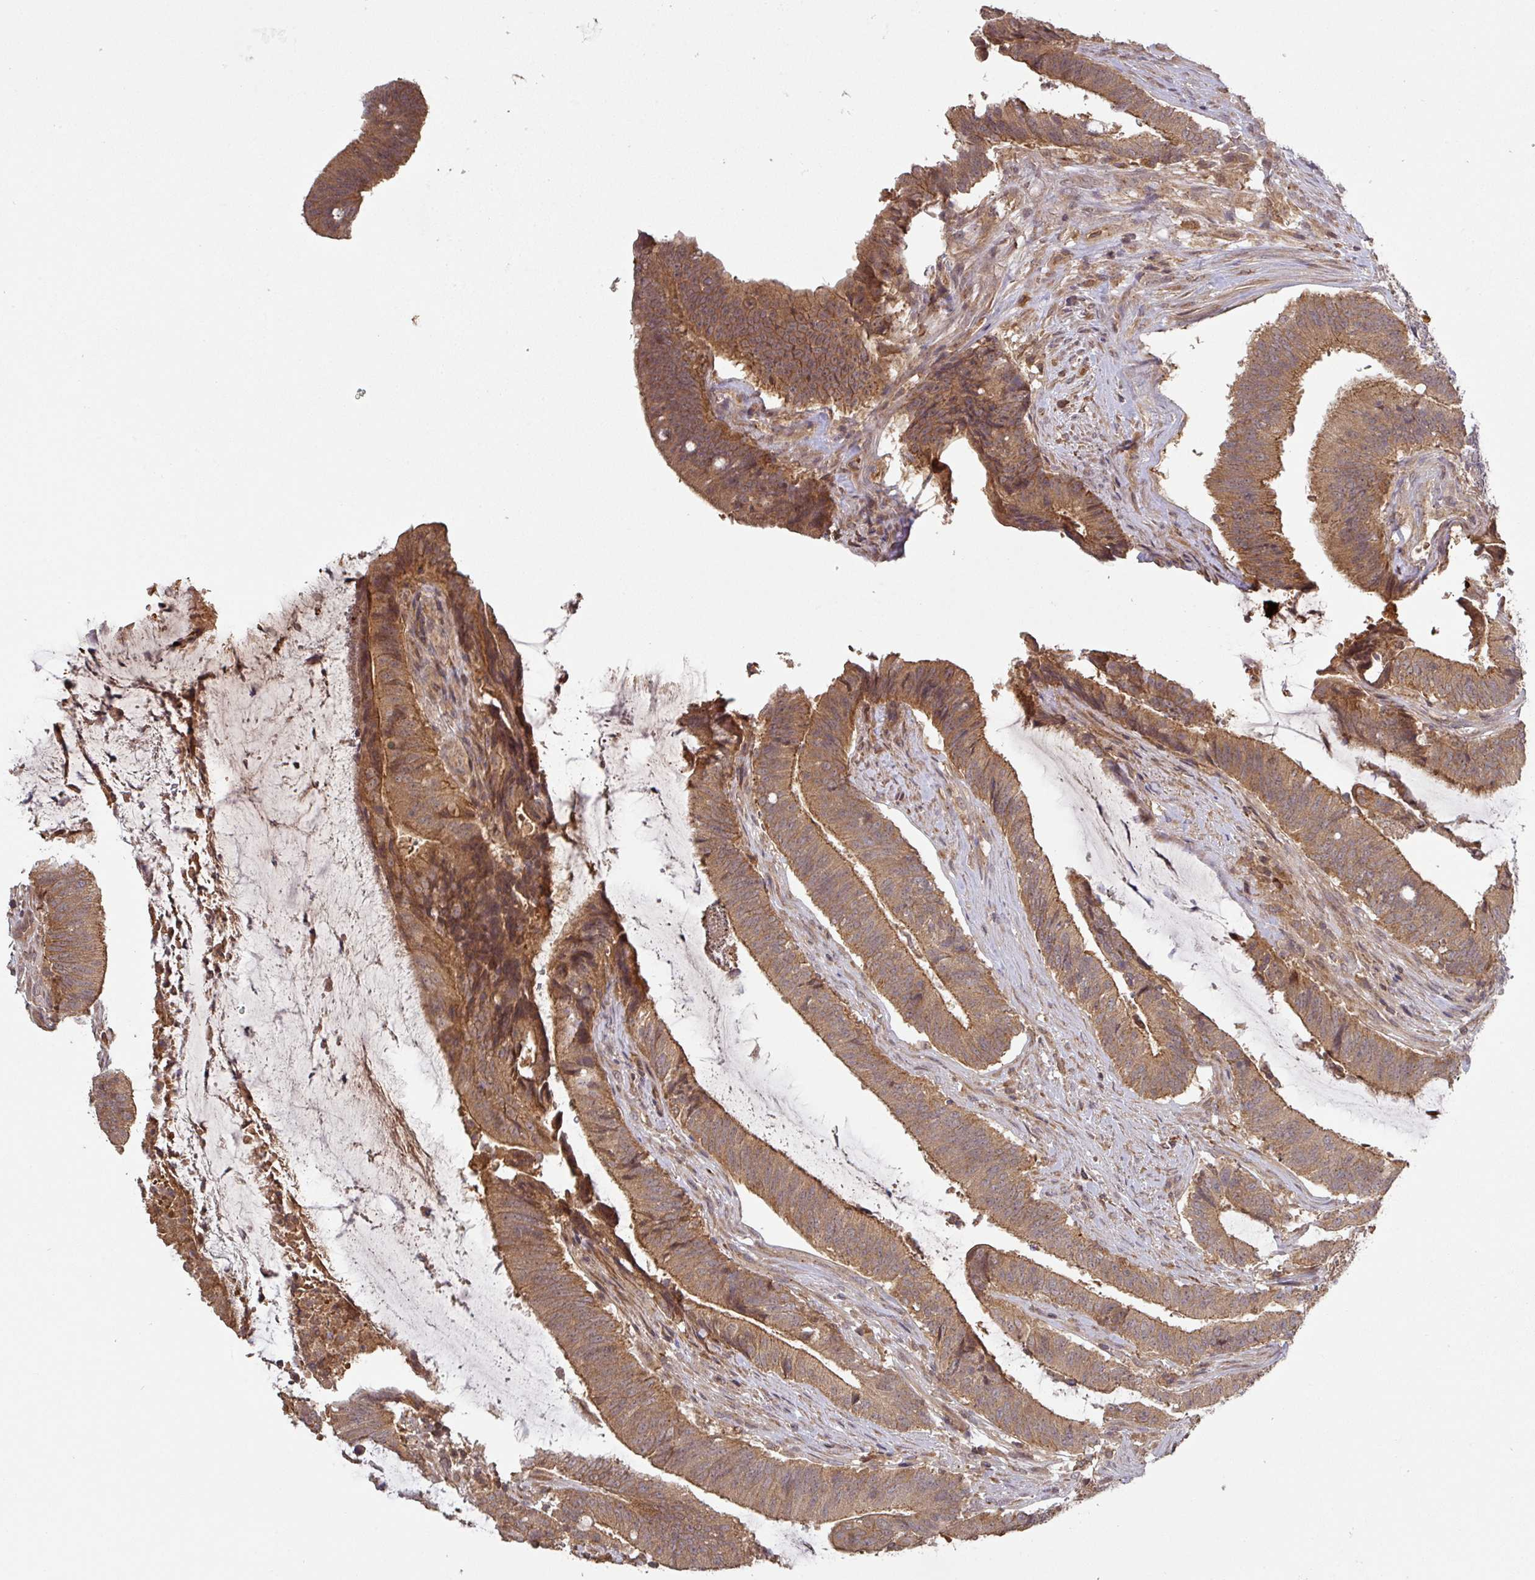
{"staining": {"intensity": "moderate", "quantity": ">75%", "location": "cytoplasmic/membranous"}, "tissue": "colorectal cancer", "cell_type": "Tumor cells", "image_type": "cancer", "snomed": [{"axis": "morphology", "description": "Adenocarcinoma, NOS"}, {"axis": "topography", "description": "Colon"}], "caption": "Immunohistochemical staining of human colorectal cancer (adenocarcinoma) reveals medium levels of moderate cytoplasmic/membranous staining in approximately >75% of tumor cells. (DAB (3,3'-diaminobenzidine) IHC with brightfield microscopy, high magnification).", "gene": "CCDC121", "patient": {"sex": "female", "age": 43}}